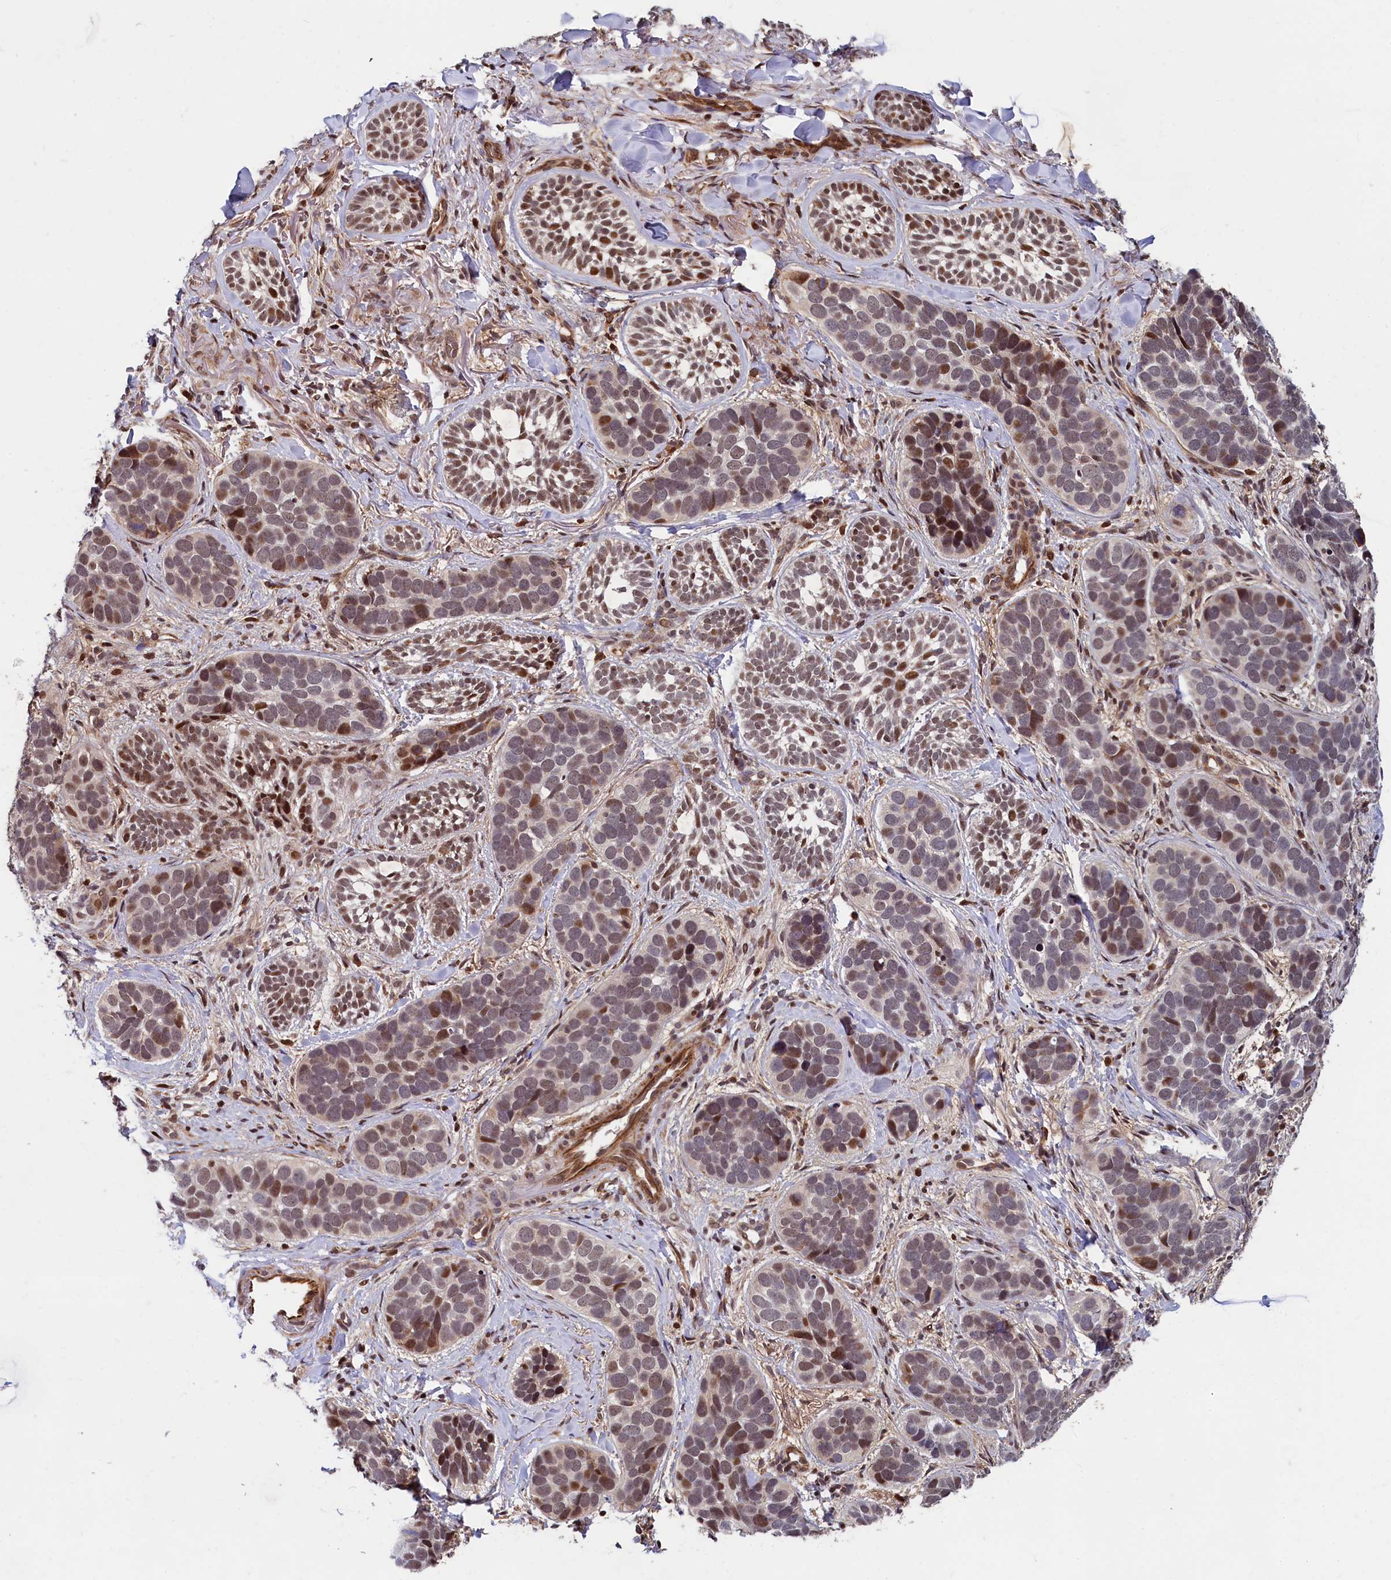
{"staining": {"intensity": "moderate", "quantity": "25%-75%", "location": "nuclear"}, "tissue": "skin cancer", "cell_type": "Tumor cells", "image_type": "cancer", "snomed": [{"axis": "morphology", "description": "Basal cell carcinoma"}, {"axis": "topography", "description": "Skin"}], "caption": "High-magnification brightfield microscopy of skin cancer stained with DAB (brown) and counterstained with hematoxylin (blue). tumor cells exhibit moderate nuclear positivity is identified in about25%-75% of cells.", "gene": "LEO1", "patient": {"sex": "male", "age": 71}}